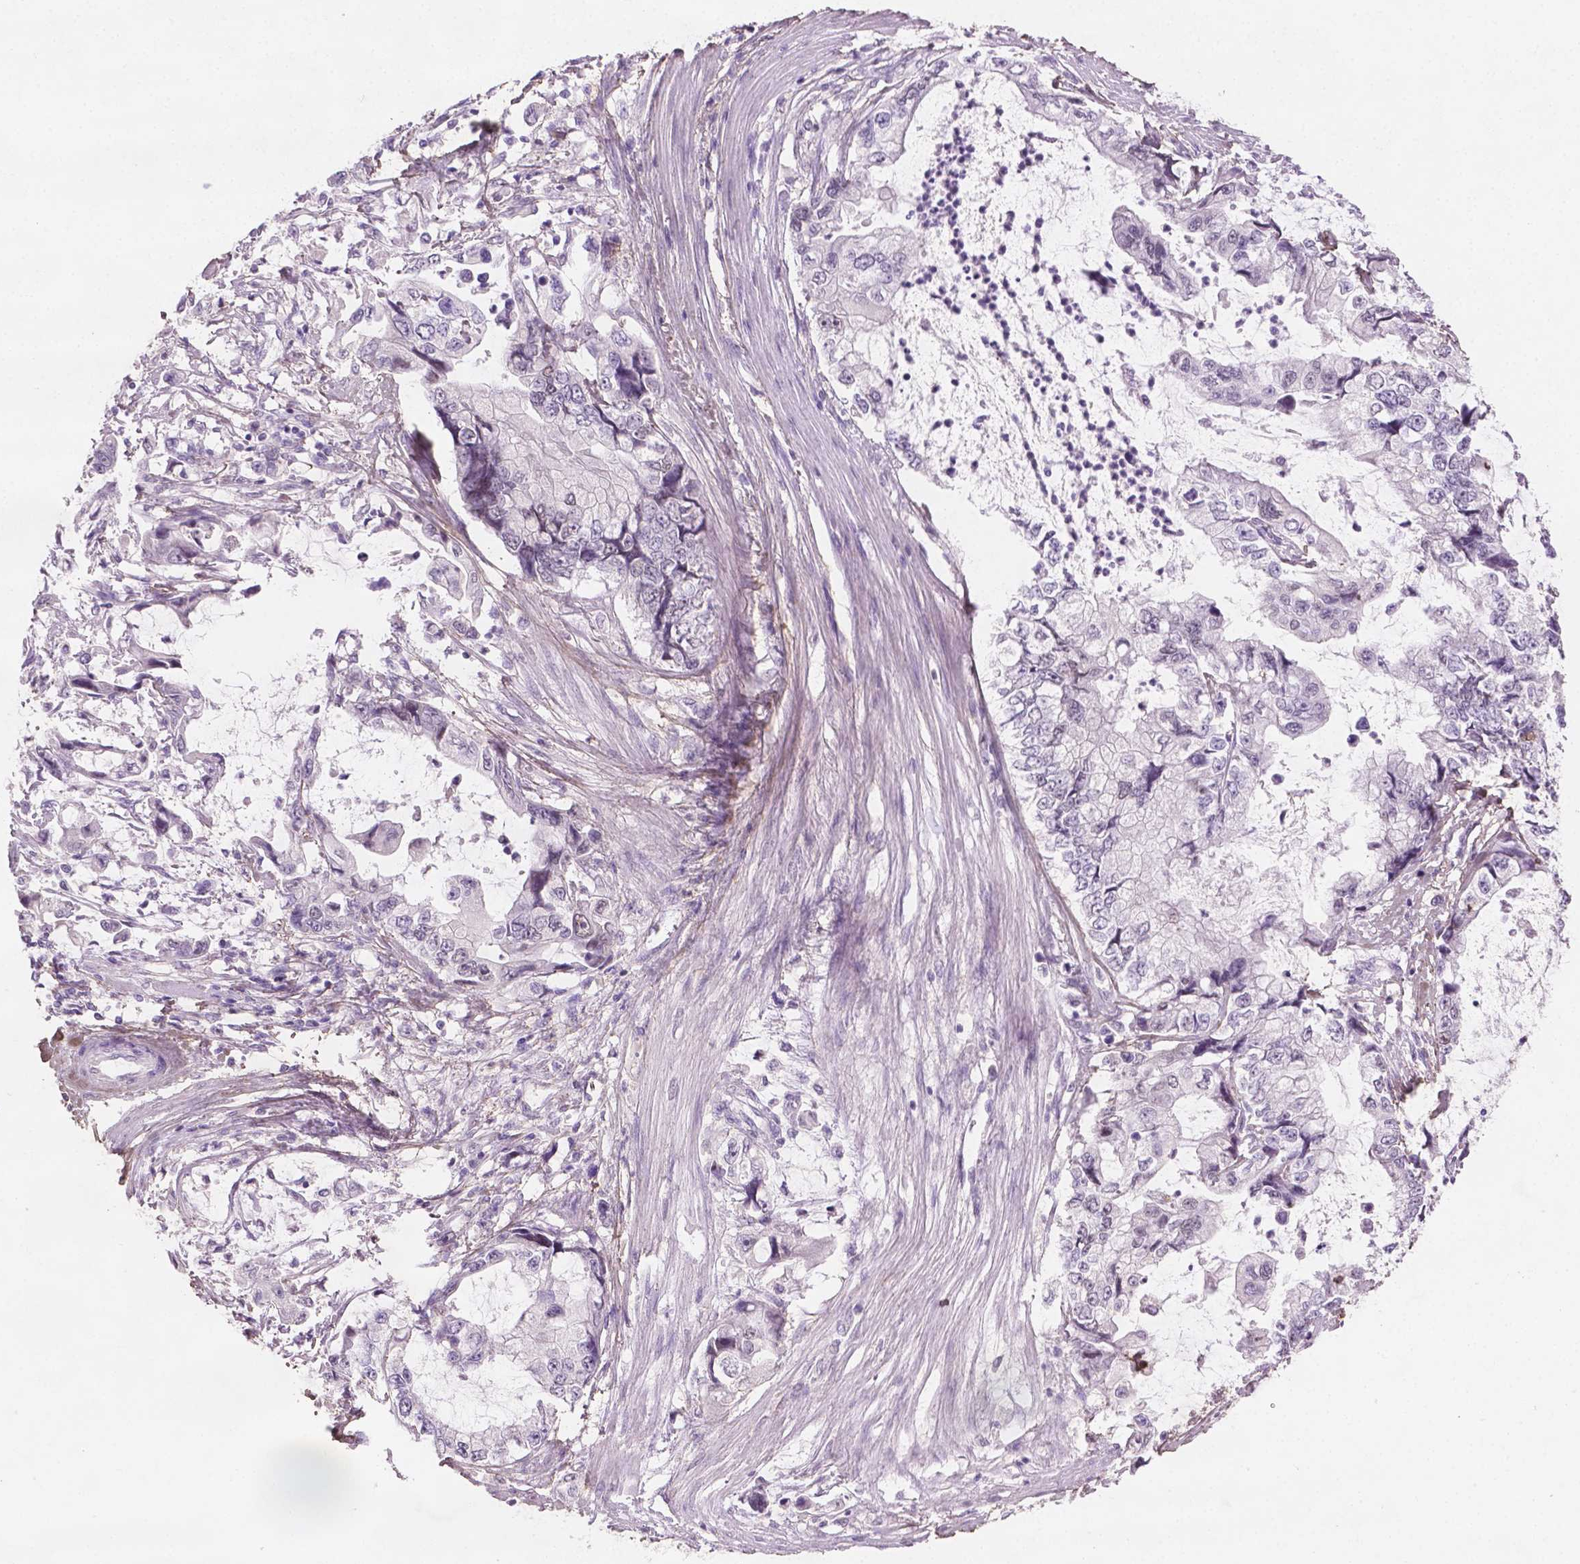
{"staining": {"intensity": "negative", "quantity": "none", "location": "none"}, "tissue": "stomach cancer", "cell_type": "Tumor cells", "image_type": "cancer", "snomed": [{"axis": "morphology", "description": "Adenocarcinoma, NOS"}, {"axis": "topography", "description": "Pancreas"}, {"axis": "topography", "description": "Stomach, upper"}, {"axis": "topography", "description": "Stomach"}], "caption": "IHC of stomach cancer (adenocarcinoma) displays no expression in tumor cells.", "gene": "DLG2", "patient": {"sex": "male", "age": 77}}